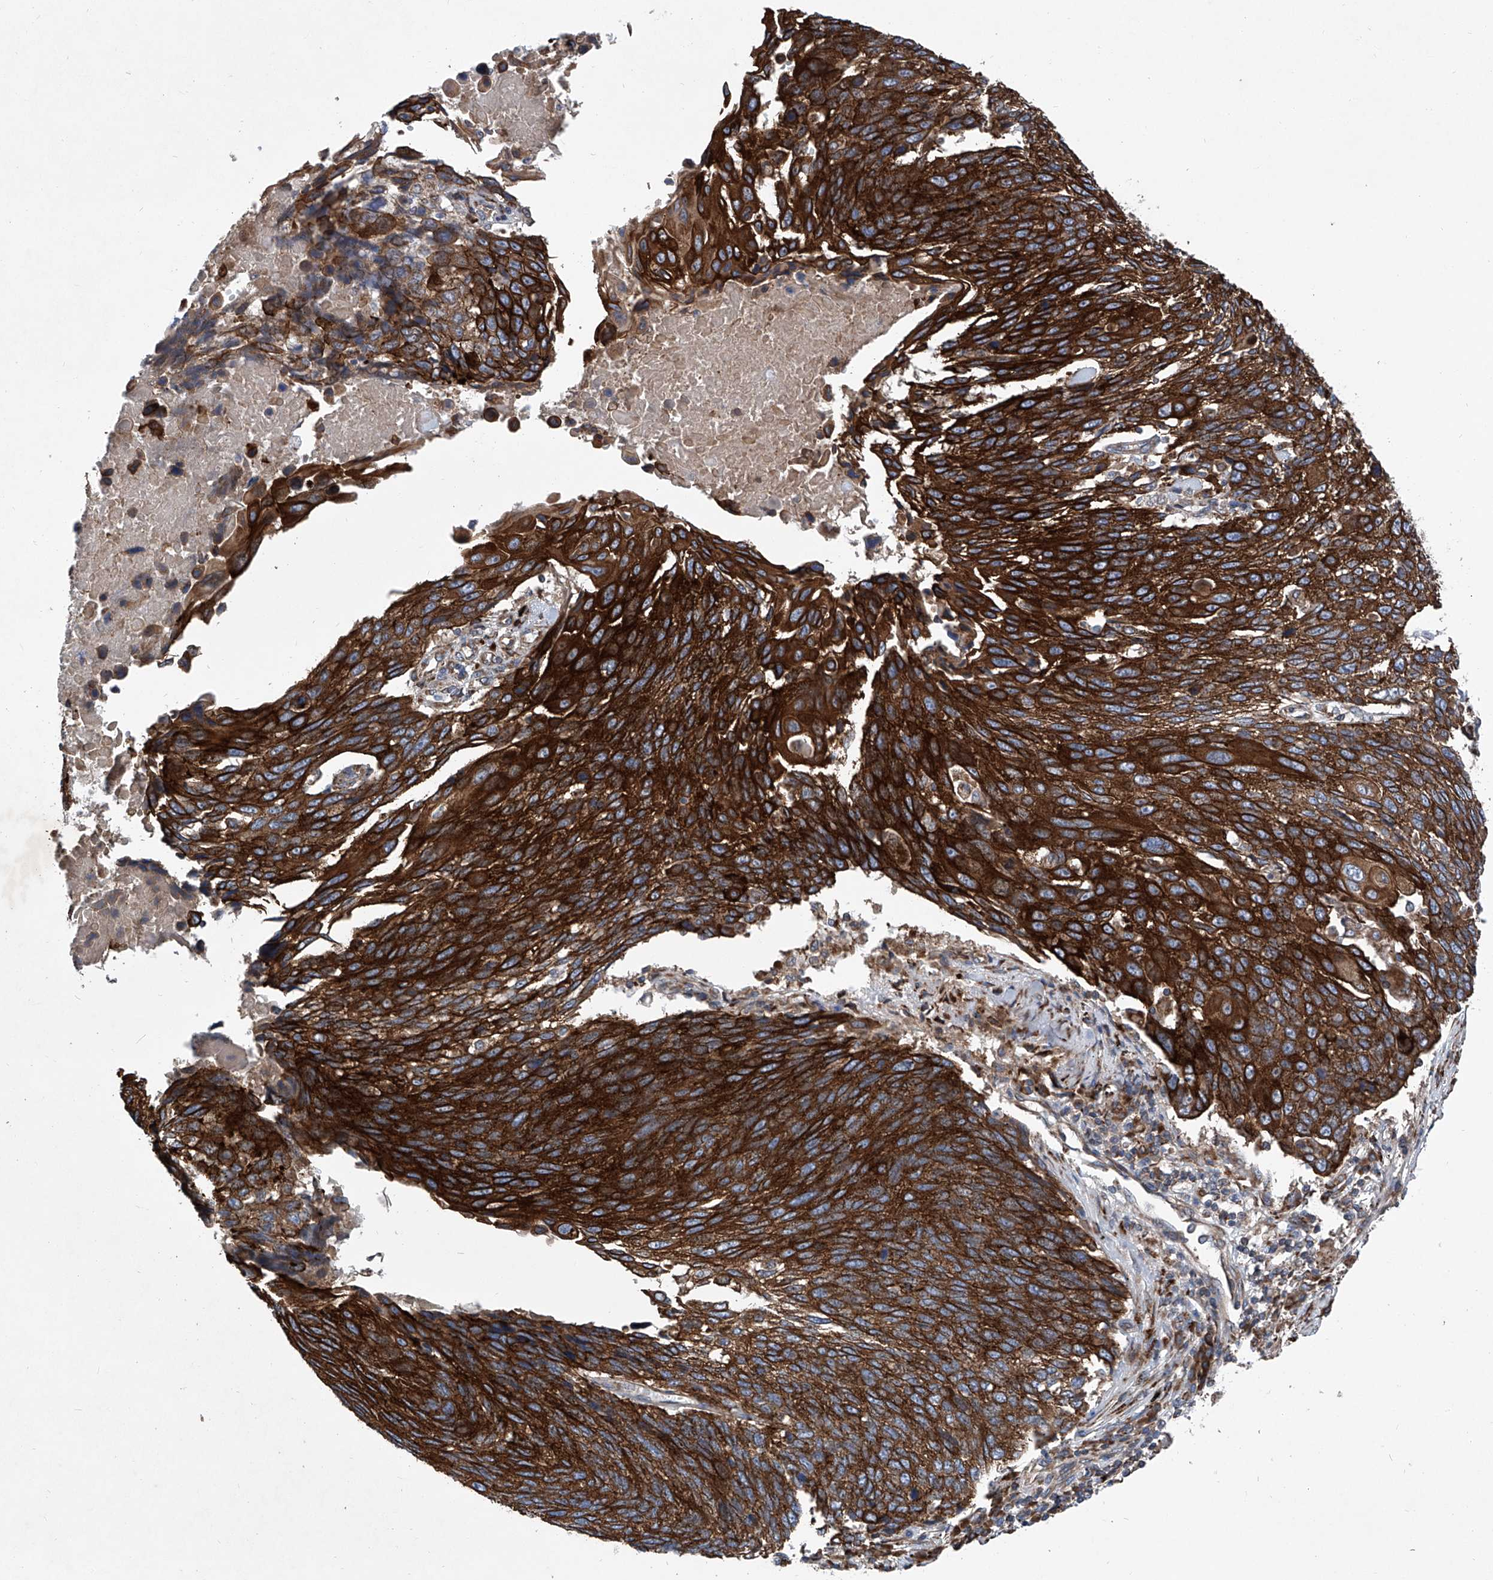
{"staining": {"intensity": "strong", "quantity": ">75%", "location": "cytoplasmic/membranous"}, "tissue": "lung cancer", "cell_type": "Tumor cells", "image_type": "cancer", "snomed": [{"axis": "morphology", "description": "Squamous cell carcinoma, NOS"}, {"axis": "topography", "description": "Lung"}], "caption": "Immunohistochemical staining of lung cancer shows high levels of strong cytoplasmic/membranous protein expression in about >75% of tumor cells.", "gene": "ASCC3", "patient": {"sex": "male", "age": 66}}